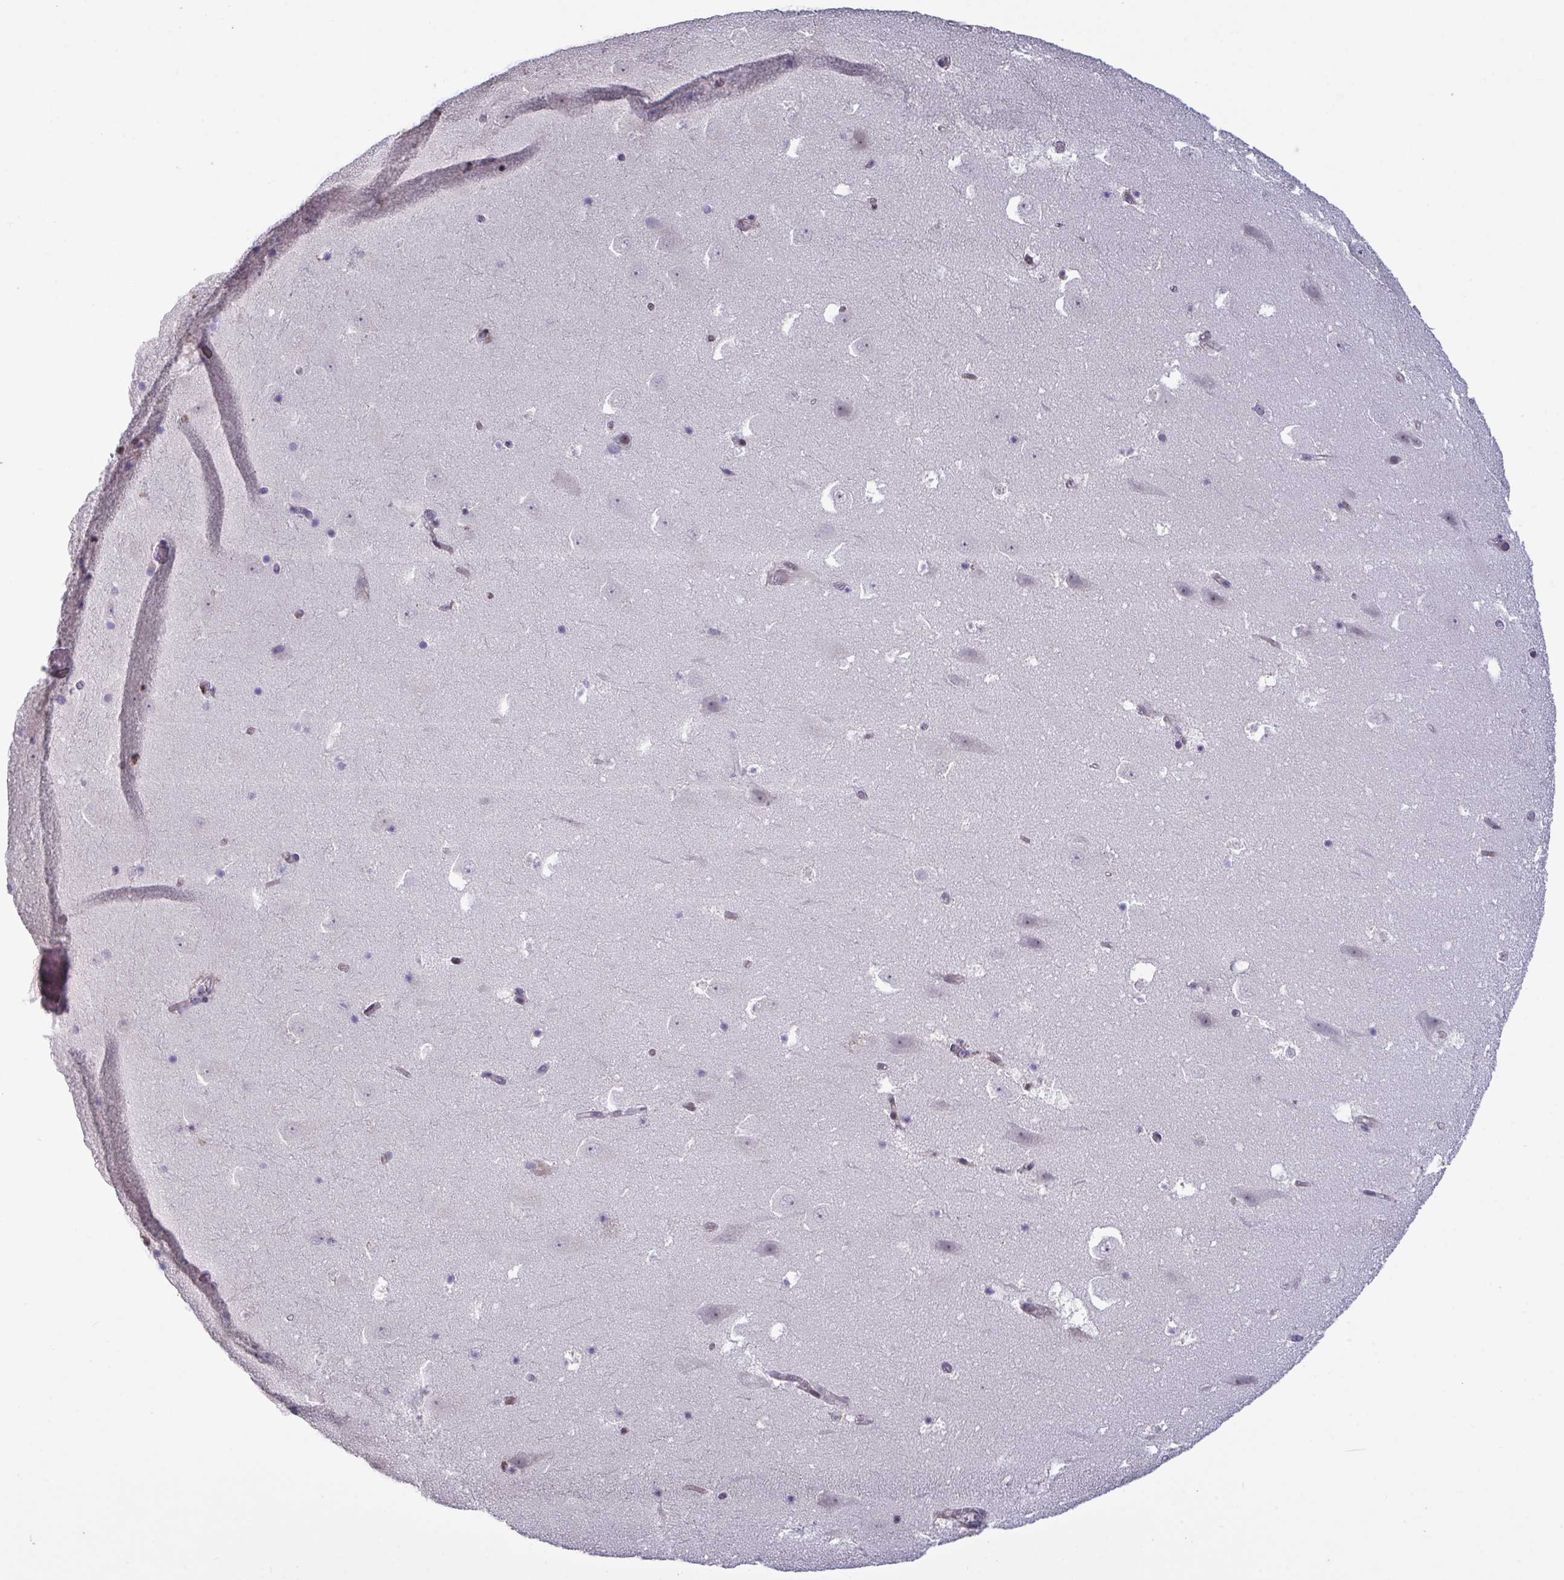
{"staining": {"intensity": "negative", "quantity": "none", "location": "none"}, "tissue": "hippocampus", "cell_type": "Glial cells", "image_type": "normal", "snomed": [{"axis": "morphology", "description": "Normal tissue, NOS"}, {"axis": "topography", "description": "Hippocampus"}], "caption": "Image shows no significant protein positivity in glial cells of unremarkable hippocampus. The staining was performed using DAB (3,3'-diaminobenzidine) to visualize the protein expression in brown, while the nuclei were stained in blue with hematoxylin (Magnification: 20x).", "gene": "PELI1", "patient": {"sex": "female", "age": 42}}